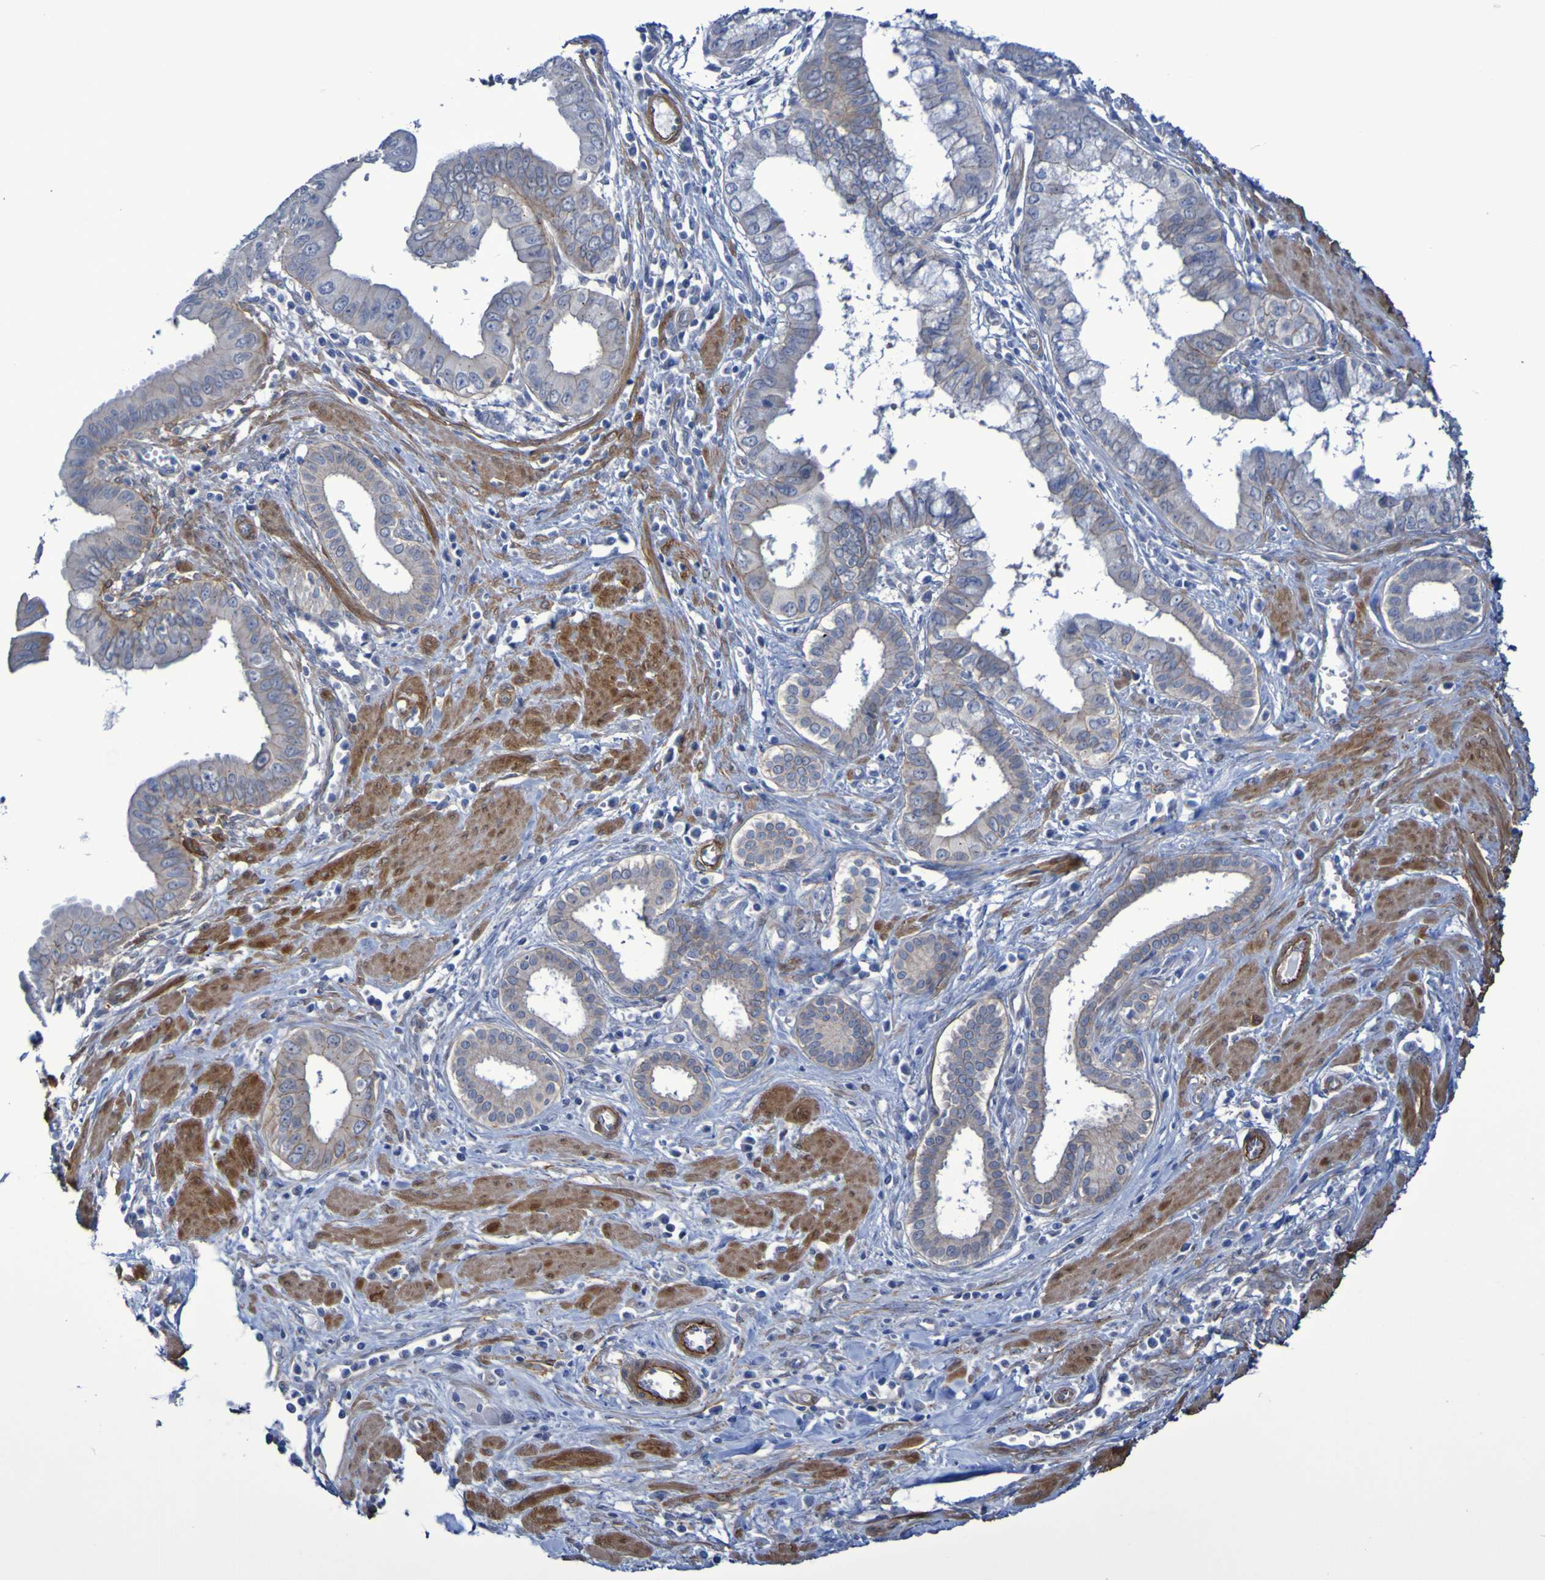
{"staining": {"intensity": "negative", "quantity": "none", "location": "none"}, "tissue": "pancreatic cancer", "cell_type": "Tumor cells", "image_type": "cancer", "snomed": [{"axis": "morphology", "description": "Normal tissue, NOS"}, {"axis": "topography", "description": "Lymph node"}], "caption": "High power microscopy histopathology image of an IHC histopathology image of pancreatic cancer, revealing no significant expression in tumor cells.", "gene": "LPP", "patient": {"sex": "male", "age": 50}}